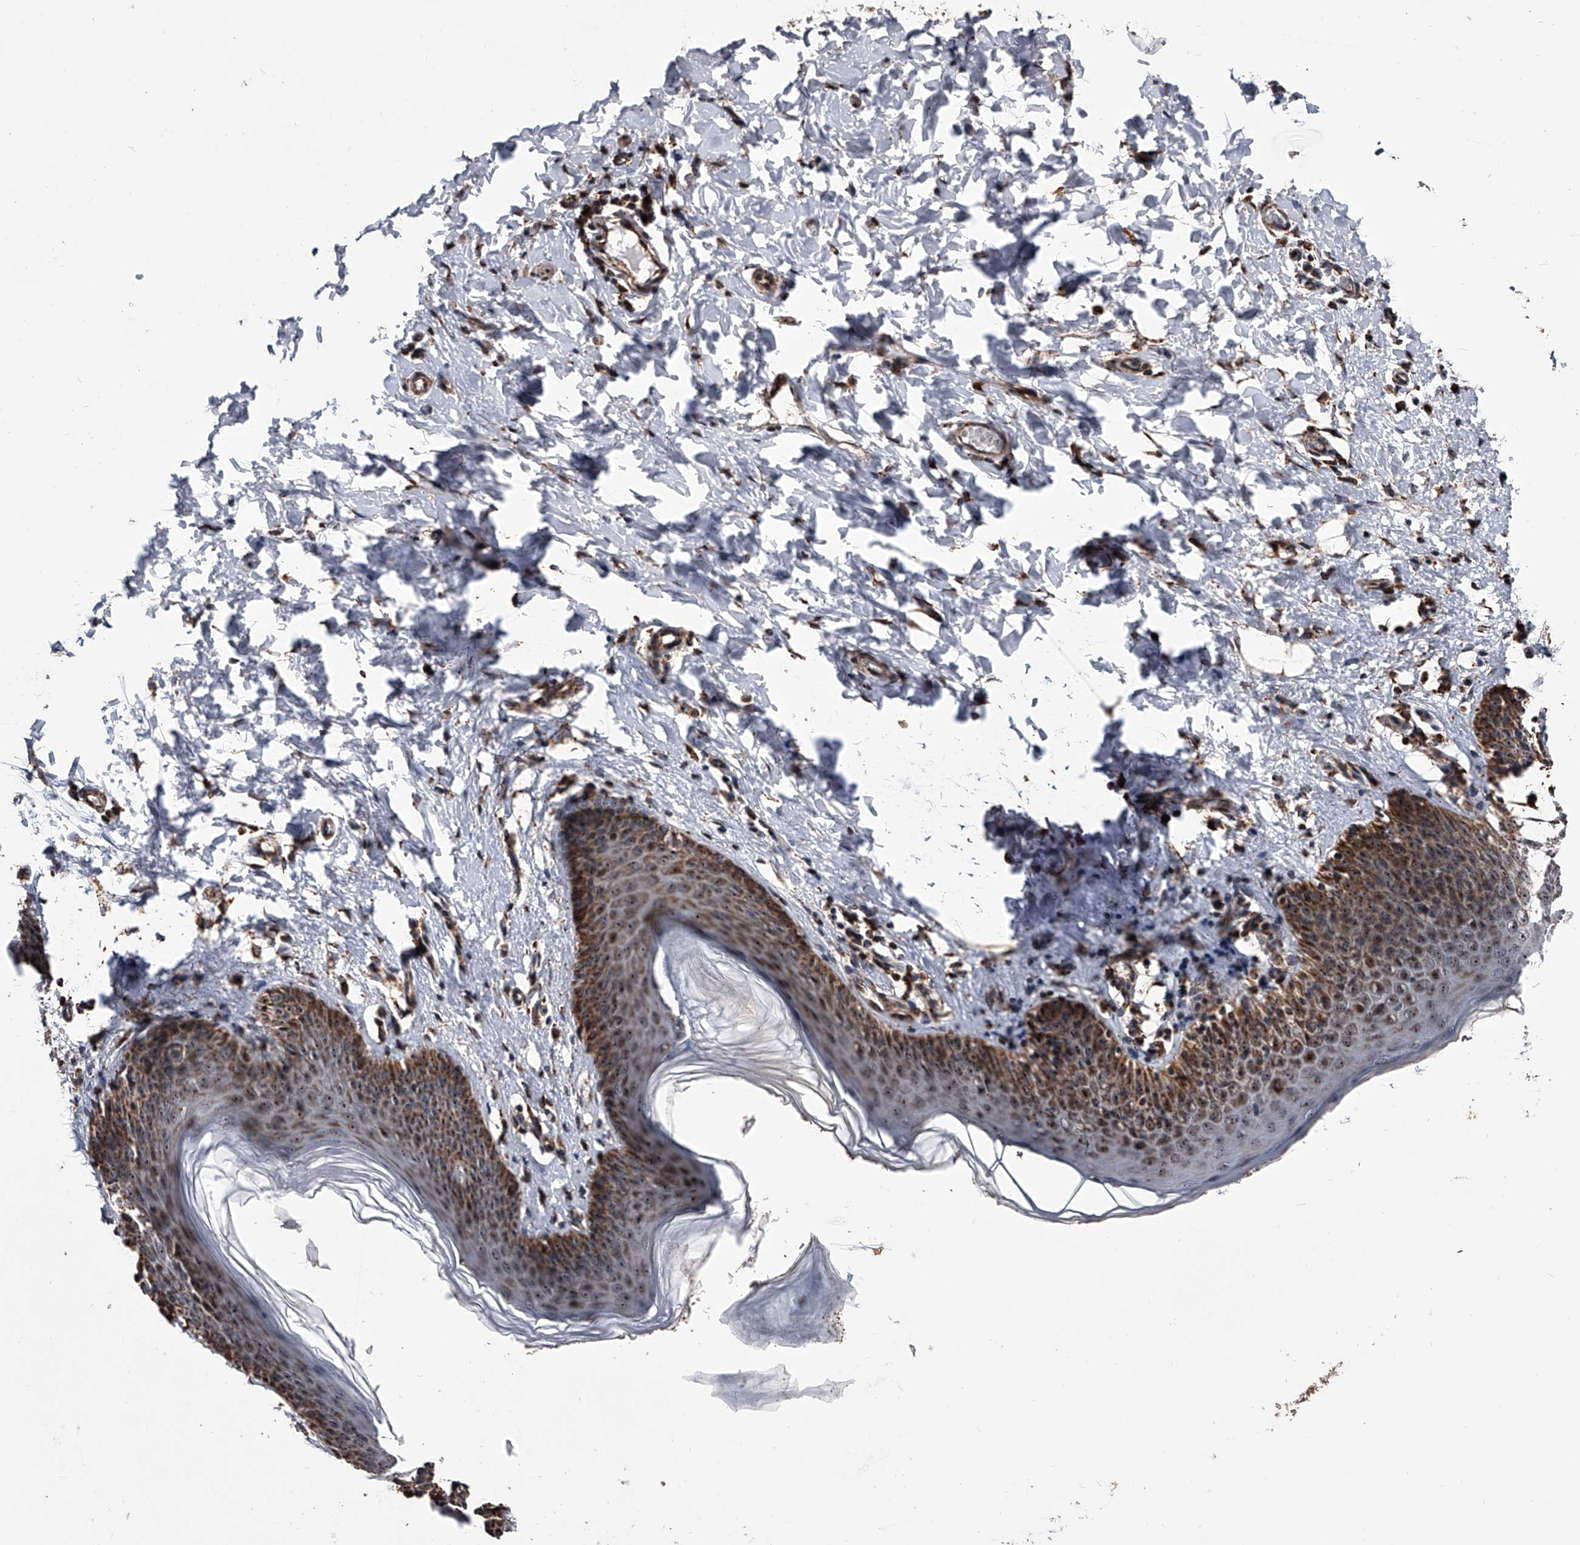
{"staining": {"intensity": "strong", "quantity": ">75%", "location": "cytoplasmic/membranous,nuclear"}, "tissue": "skin", "cell_type": "Epidermal cells", "image_type": "normal", "snomed": [{"axis": "morphology", "description": "Normal tissue, NOS"}, {"axis": "topography", "description": "Vulva"}], "caption": "High-magnification brightfield microscopy of benign skin stained with DAB (brown) and counterstained with hematoxylin (blue). epidermal cells exhibit strong cytoplasmic/membranous,nuclear positivity is identified in about>75% of cells.", "gene": "SMPDL3A", "patient": {"sex": "female", "age": 66}}